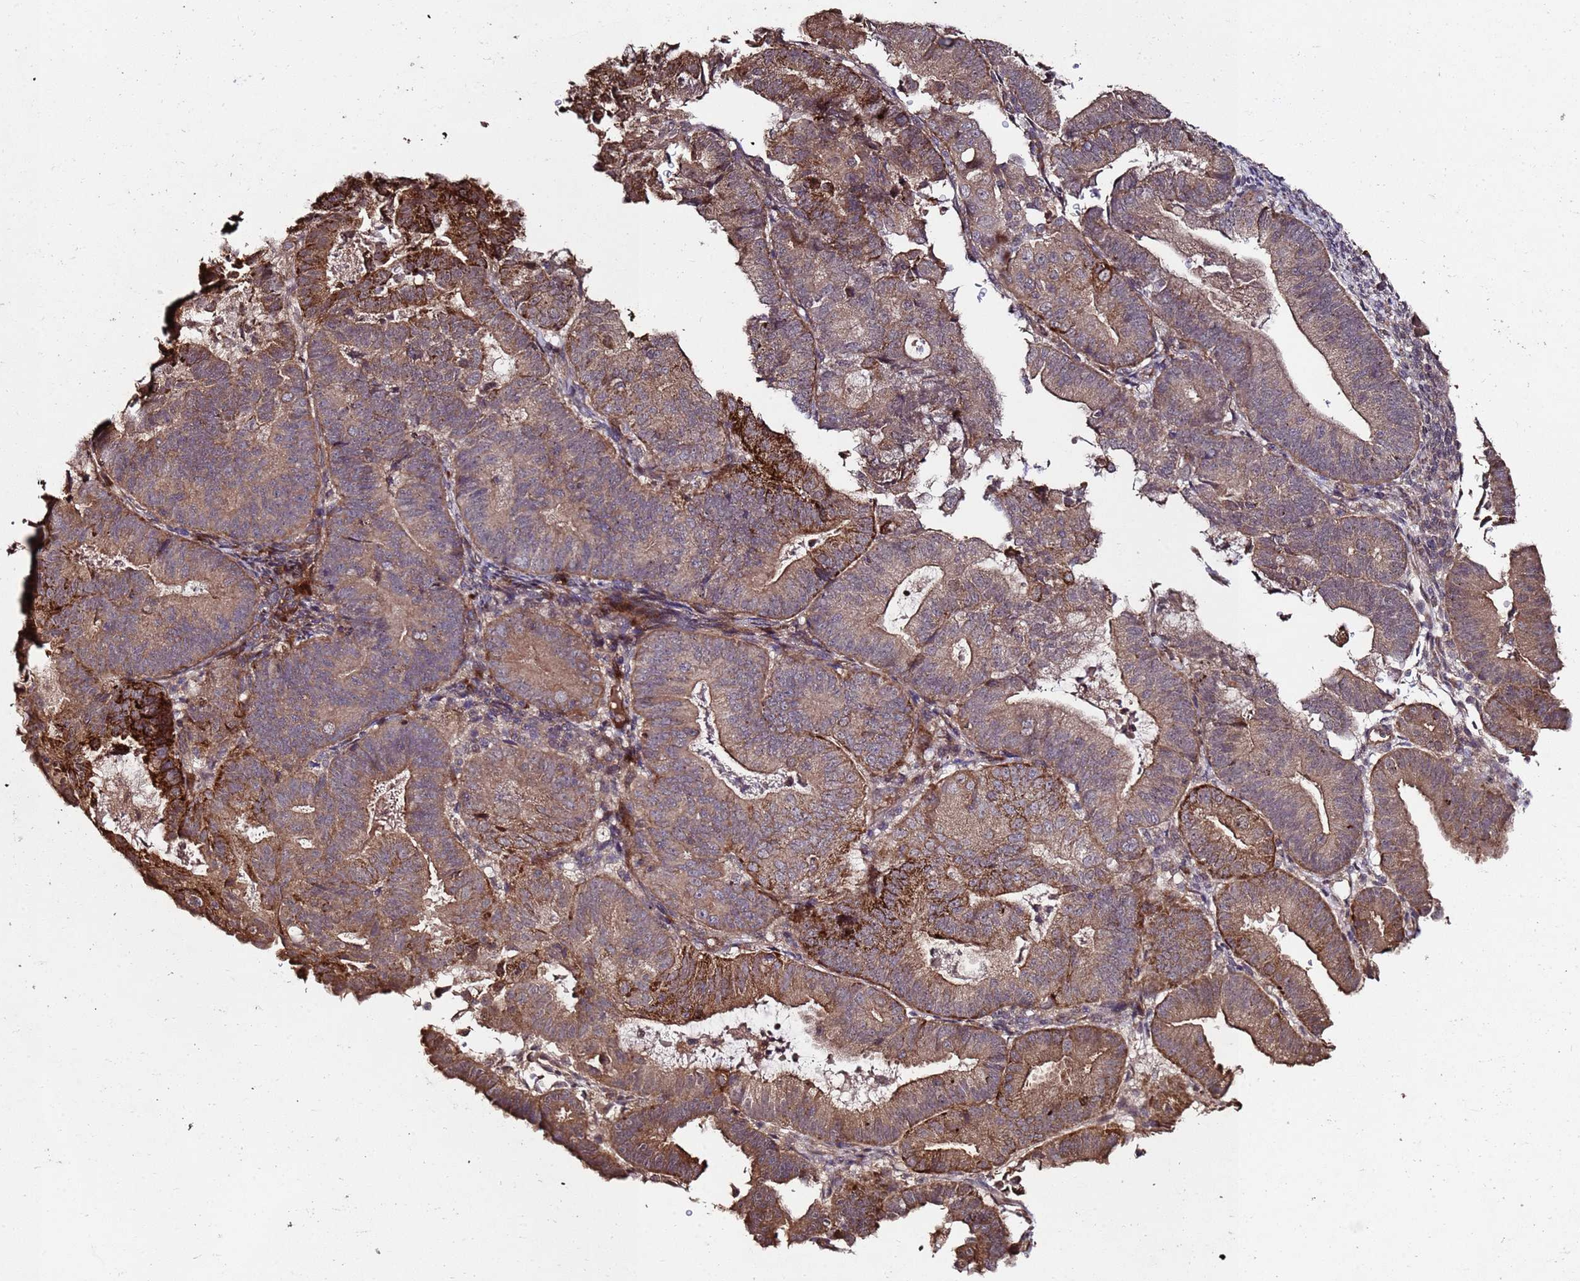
{"staining": {"intensity": "moderate", "quantity": ">75%", "location": "cytoplasmic/membranous"}, "tissue": "endometrial cancer", "cell_type": "Tumor cells", "image_type": "cancer", "snomed": [{"axis": "morphology", "description": "Adenocarcinoma, NOS"}, {"axis": "topography", "description": "Endometrium"}], "caption": "IHC histopathology image of neoplastic tissue: human endometrial cancer (adenocarcinoma) stained using immunohistochemistry (IHC) exhibits medium levels of moderate protein expression localized specifically in the cytoplasmic/membranous of tumor cells, appearing as a cytoplasmic/membranous brown color.", "gene": "PRODH", "patient": {"sex": "female", "age": 70}}